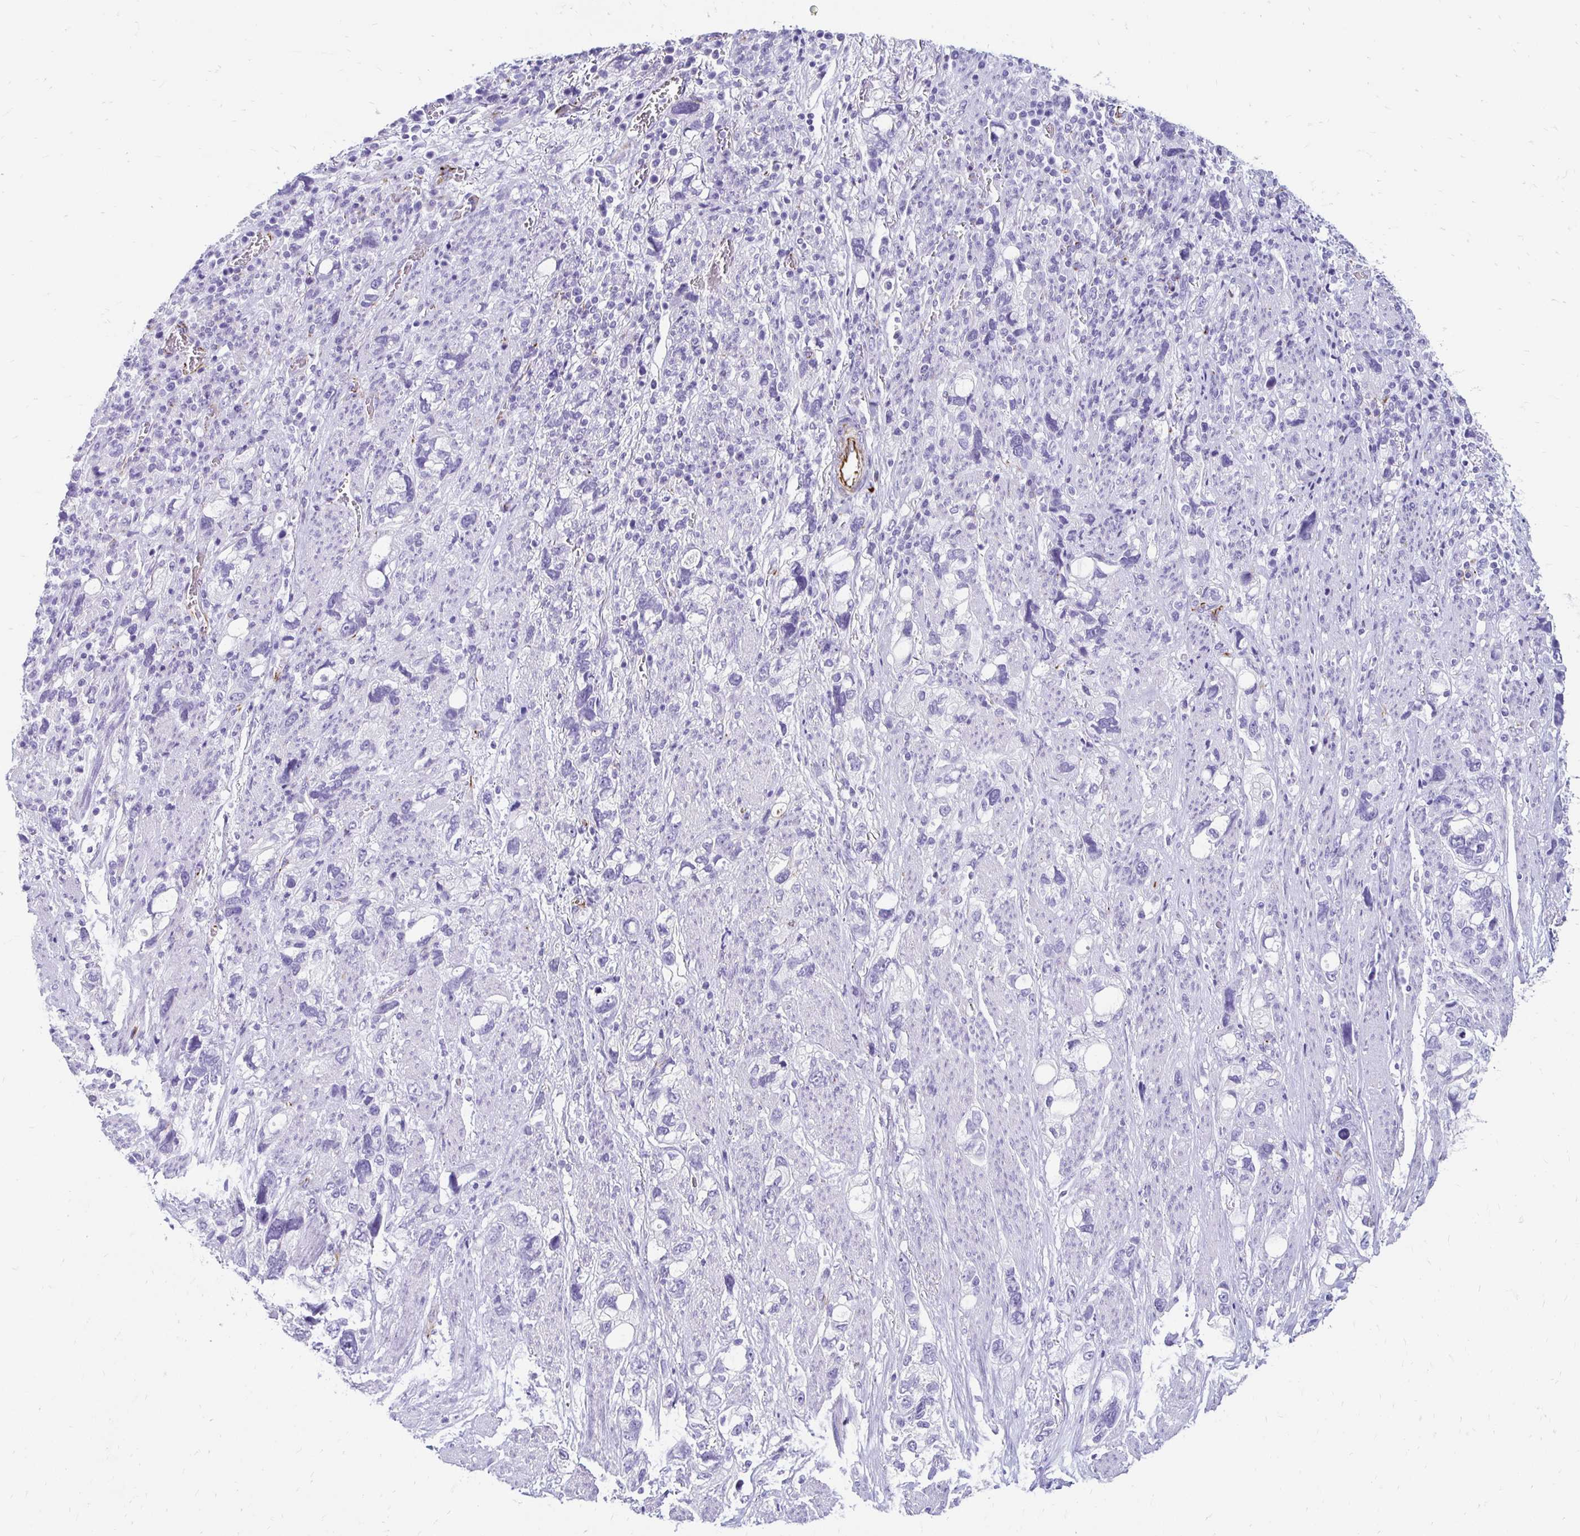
{"staining": {"intensity": "negative", "quantity": "none", "location": "none"}, "tissue": "stomach cancer", "cell_type": "Tumor cells", "image_type": "cancer", "snomed": [{"axis": "morphology", "description": "Adenocarcinoma, NOS"}, {"axis": "topography", "description": "Stomach, upper"}], "caption": "The image shows no staining of tumor cells in stomach adenocarcinoma.", "gene": "TMEM54", "patient": {"sex": "female", "age": 81}}